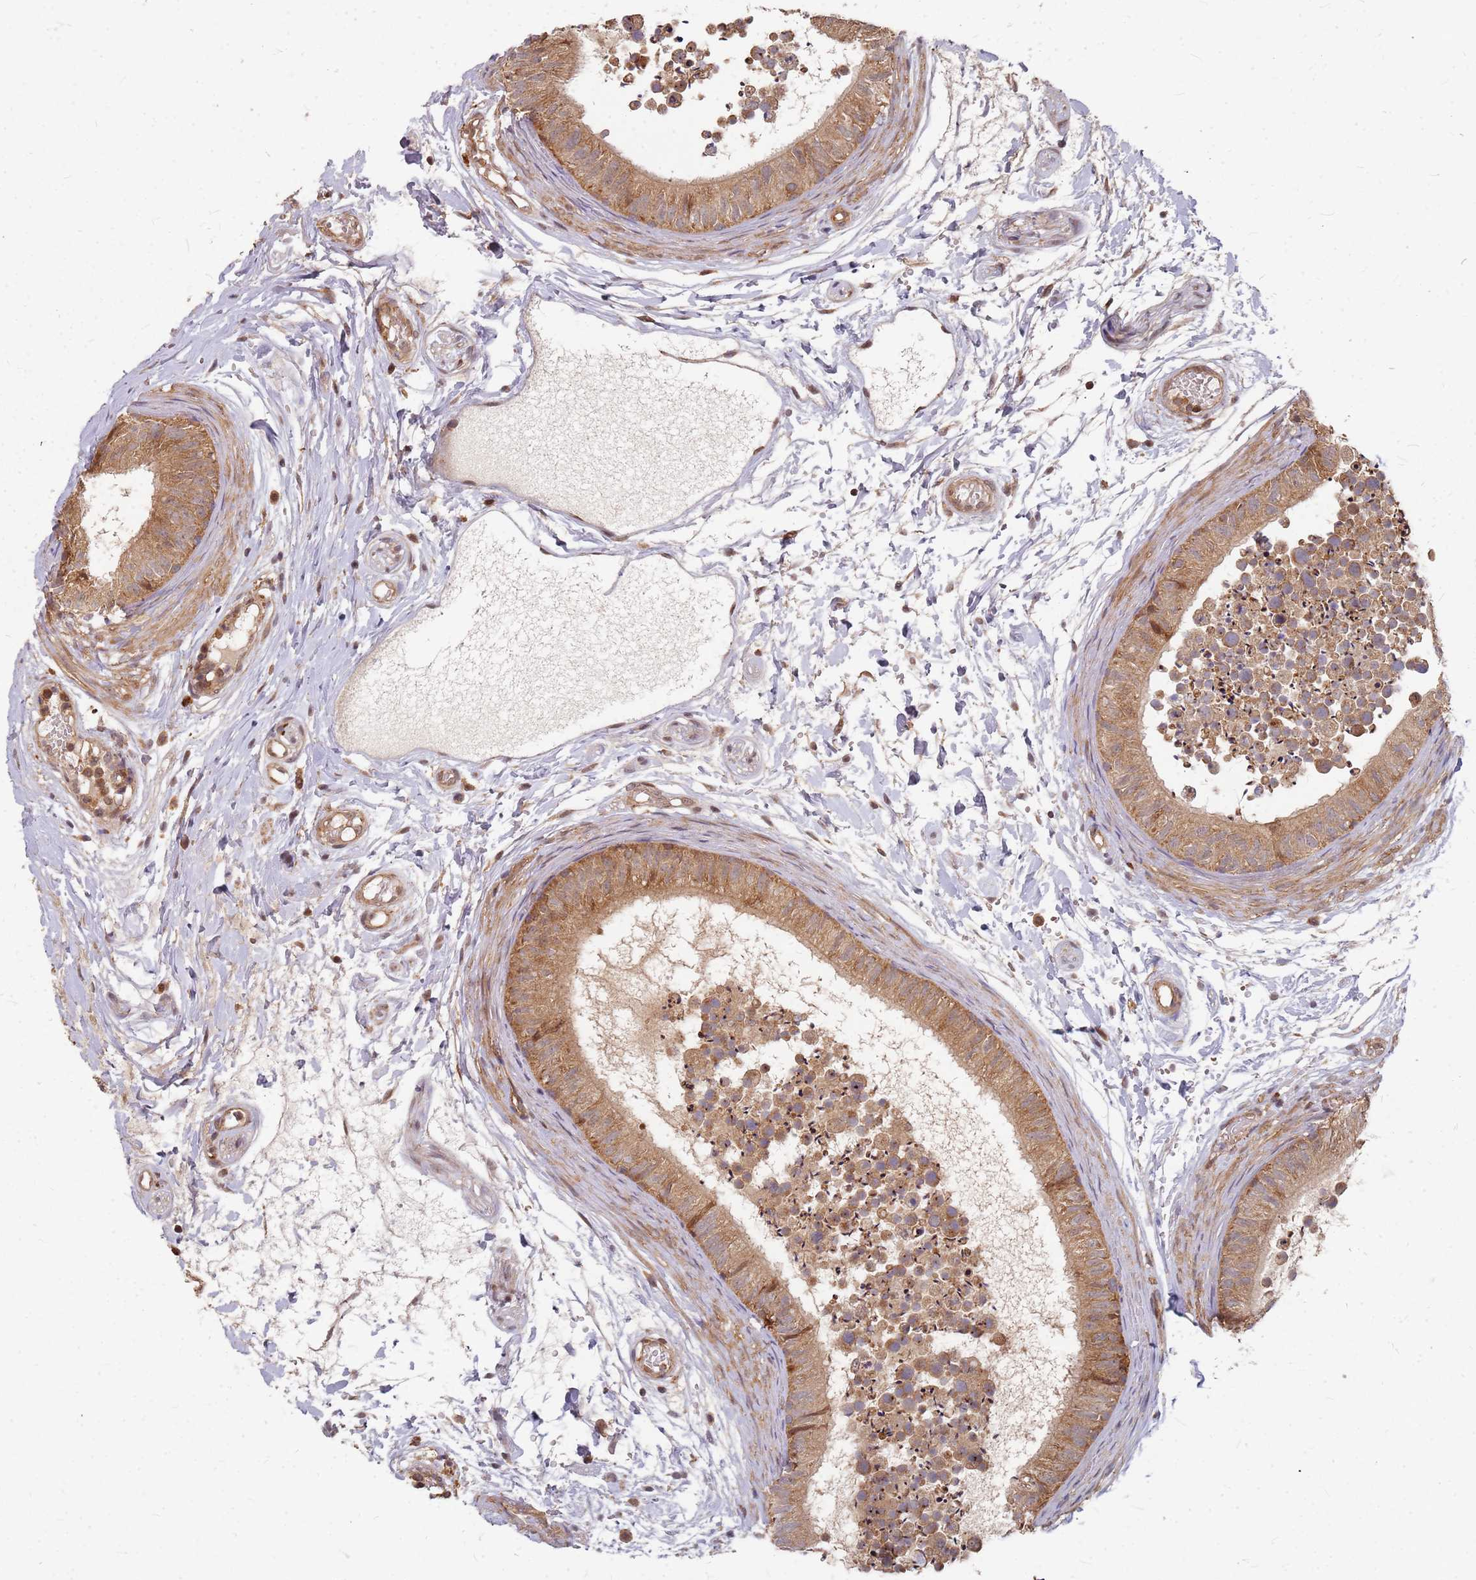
{"staining": {"intensity": "moderate", "quantity": ">75%", "location": "cytoplasmic/membranous"}, "tissue": "epididymis", "cell_type": "Glandular cells", "image_type": "normal", "snomed": [{"axis": "morphology", "description": "Normal tissue, NOS"}, {"axis": "topography", "description": "Epididymis"}], "caption": "Protein expression analysis of unremarkable epididymis displays moderate cytoplasmic/membranous expression in about >75% of glandular cells. (DAB = brown stain, brightfield microscopy at high magnification).", "gene": "TRABD", "patient": {"sex": "male", "age": 15}}